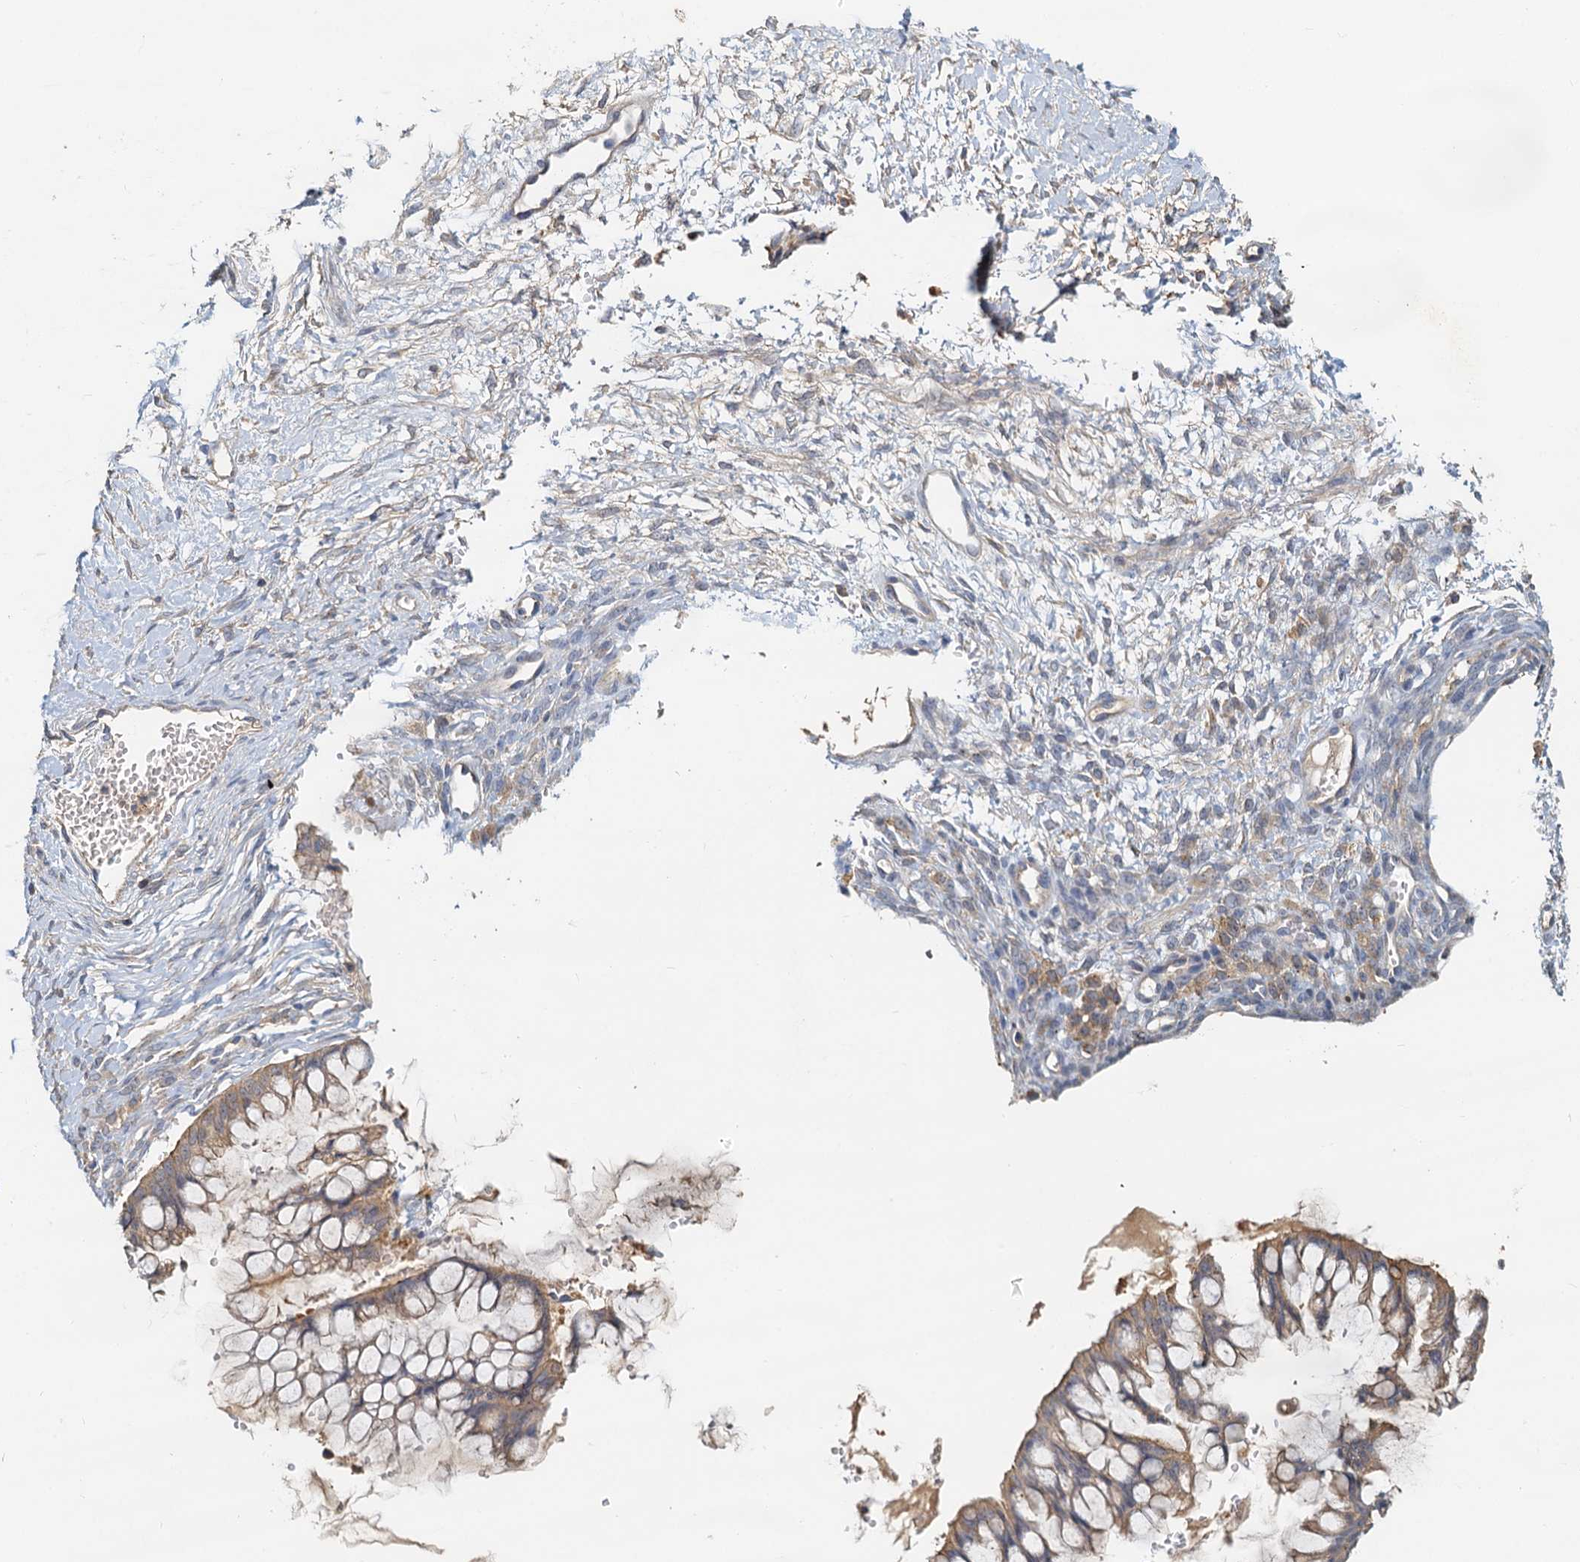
{"staining": {"intensity": "moderate", "quantity": ">75%", "location": "cytoplasmic/membranous"}, "tissue": "ovarian cancer", "cell_type": "Tumor cells", "image_type": "cancer", "snomed": [{"axis": "morphology", "description": "Cystadenocarcinoma, mucinous, NOS"}, {"axis": "topography", "description": "Ovary"}], "caption": "Brown immunohistochemical staining in human ovarian mucinous cystadenocarcinoma demonstrates moderate cytoplasmic/membranous positivity in approximately >75% of tumor cells. (Stains: DAB (3,3'-diaminobenzidine) in brown, nuclei in blue, Microscopy: brightfield microscopy at high magnification).", "gene": "TOLLIP", "patient": {"sex": "female", "age": 73}}